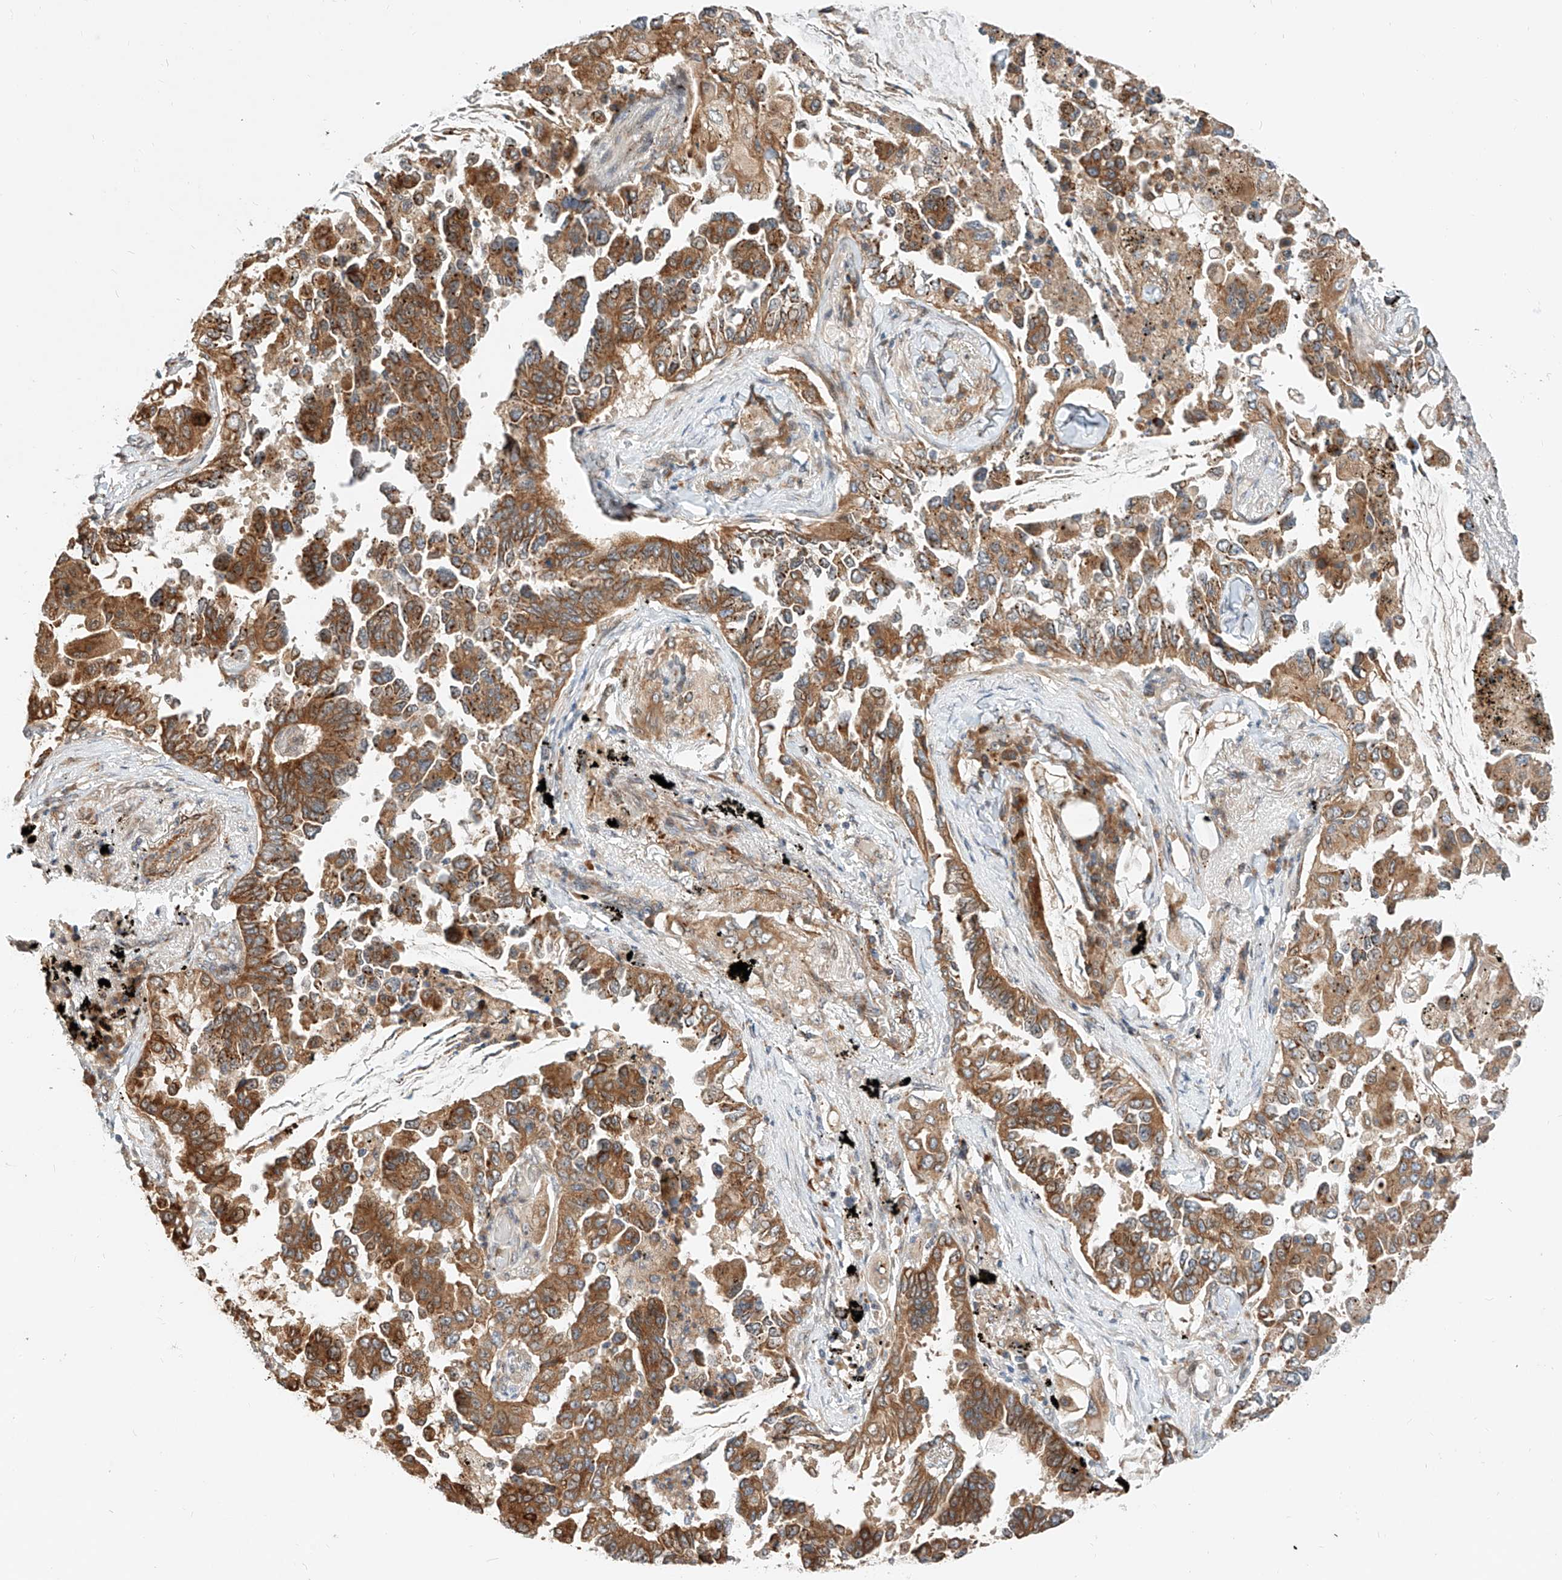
{"staining": {"intensity": "strong", "quantity": ">75%", "location": "cytoplasmic/membranous"}, "tissue": "lung cancer", "cell_type": "Tumor cells", "image_type": "cancer", "snomed": [{"axis": "morphology", "description": "Adenocarcinoma, NOS"}, {"axis": "topography", "description": "Lung"}], "caption": "IHC (DAB) staining of lung cancer (adenocarcinoma) exhibits strong cytoplasmic/membranous protein staining in about >75% of tumor cells.", "gene": "CPAMD8", "patient": {"sex": "female", "age": 67}}